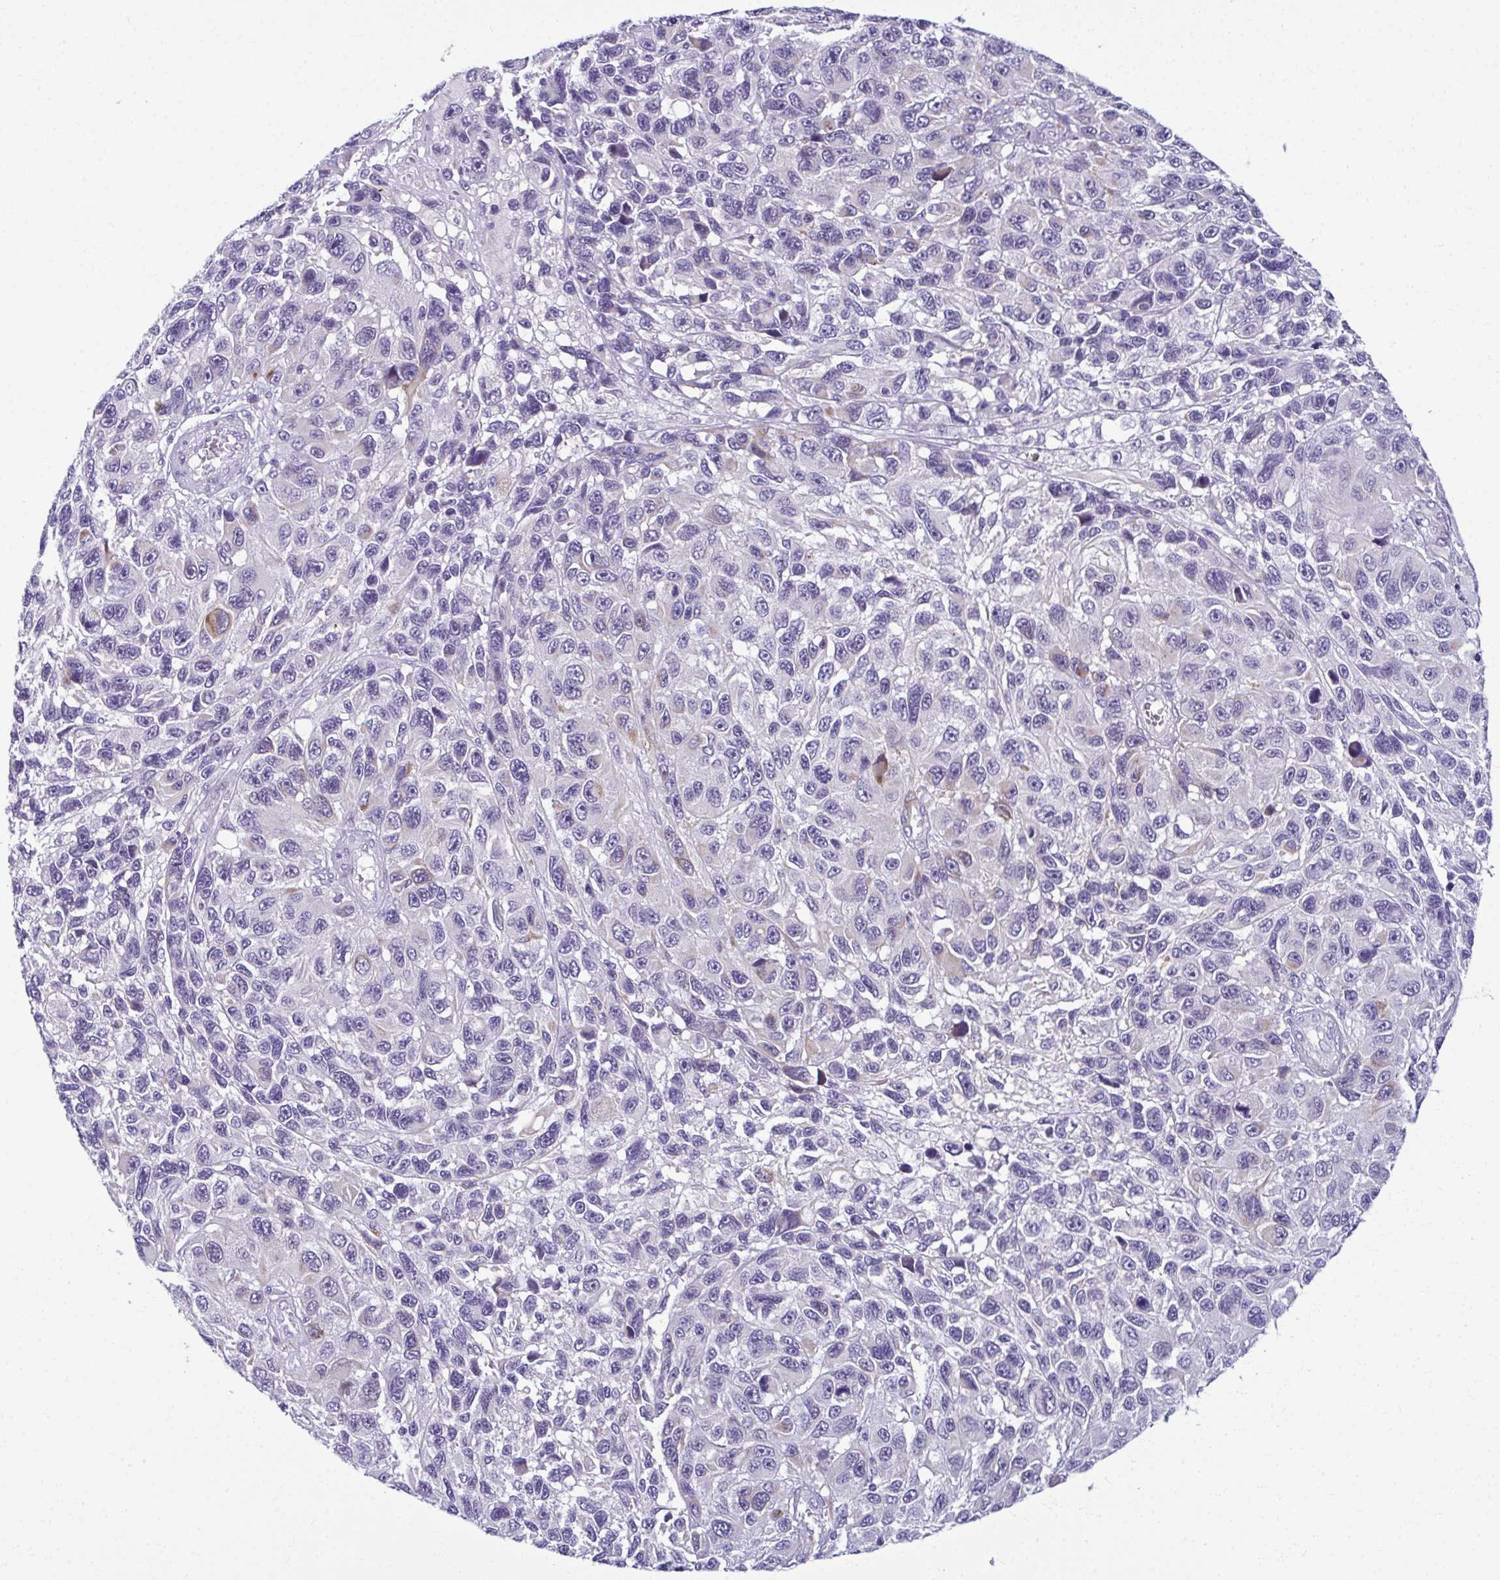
{"staining": {"intensity": "negative", "quantity": "none", "location": "none"}, "tissue": "melanoma", "cell_type": "Tumor cells", "image_type": "cancer", "snomed": [{"axis": "morphology", "description": "Malignant melanoma, NOS"}, {"axis": "topography", "description": "Skin"}], "caption": "A micrograph of malignant melanoma stained for a protein exhibits no brown staining in tumor cells. (DAB (3,3'-diaminobenzidine) IHC with hematoxylin counter stain).", "gene": "SERPINI1", "patient": {"sex": "male", "age": 53}}